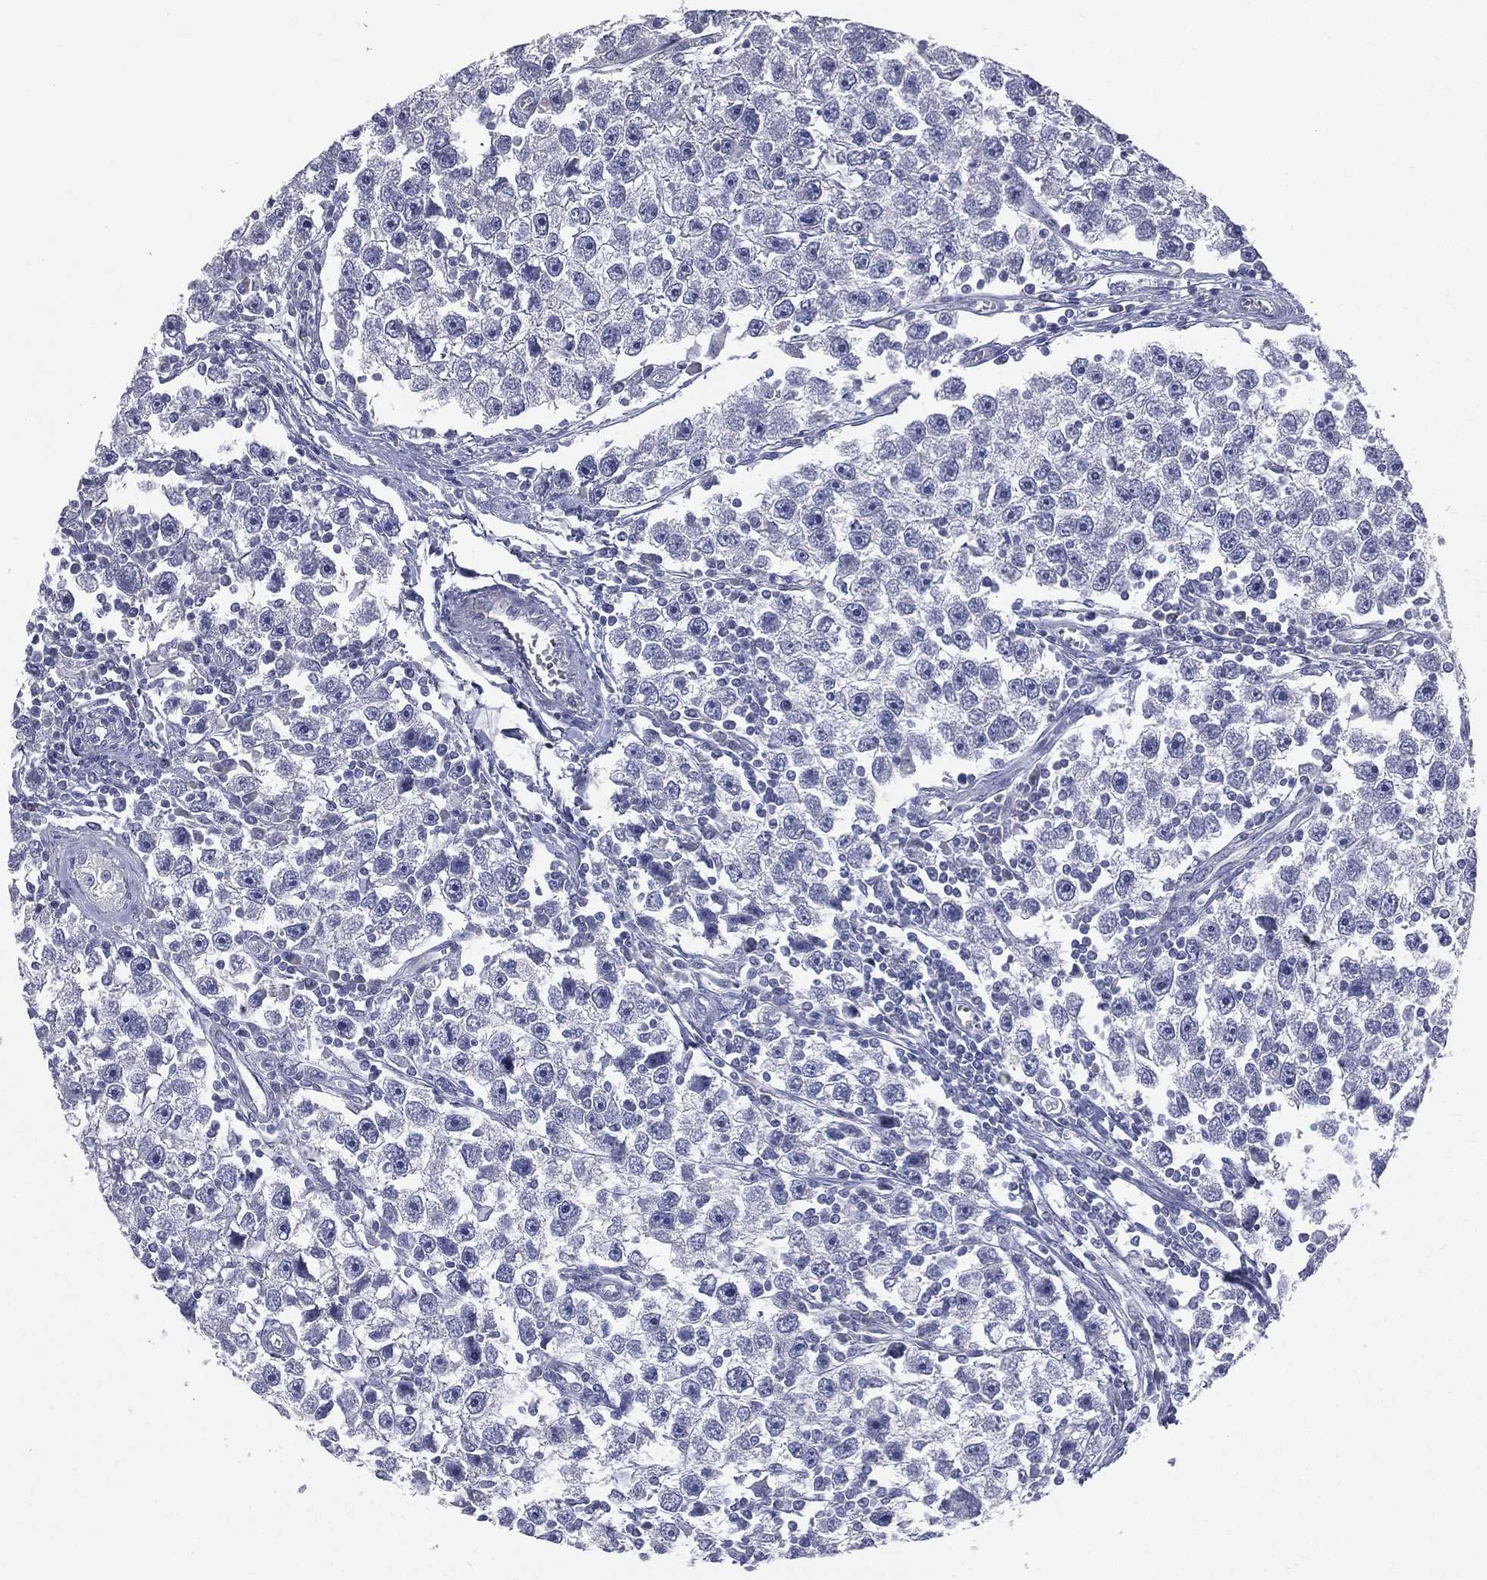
{"staining": {"intensity": "negative", "quantity": "none", "location": "none"}, "tissue": "testis cancer", "cell_type": "Tumor cells", "image_type": "cancer", "snomed": [{"axis": "morphology", "description": "Seminoma, NOS"}, {"axis": "topography", "description": "Testis"}], "caption": "Tumor cells show no significant staining in seminoma (testis). (DAB (3,3'-diaminobenzidine) immunohistochemistry, high magnification).", "gene": "STK31", "patient": {"sex": "male", "age": 30}}